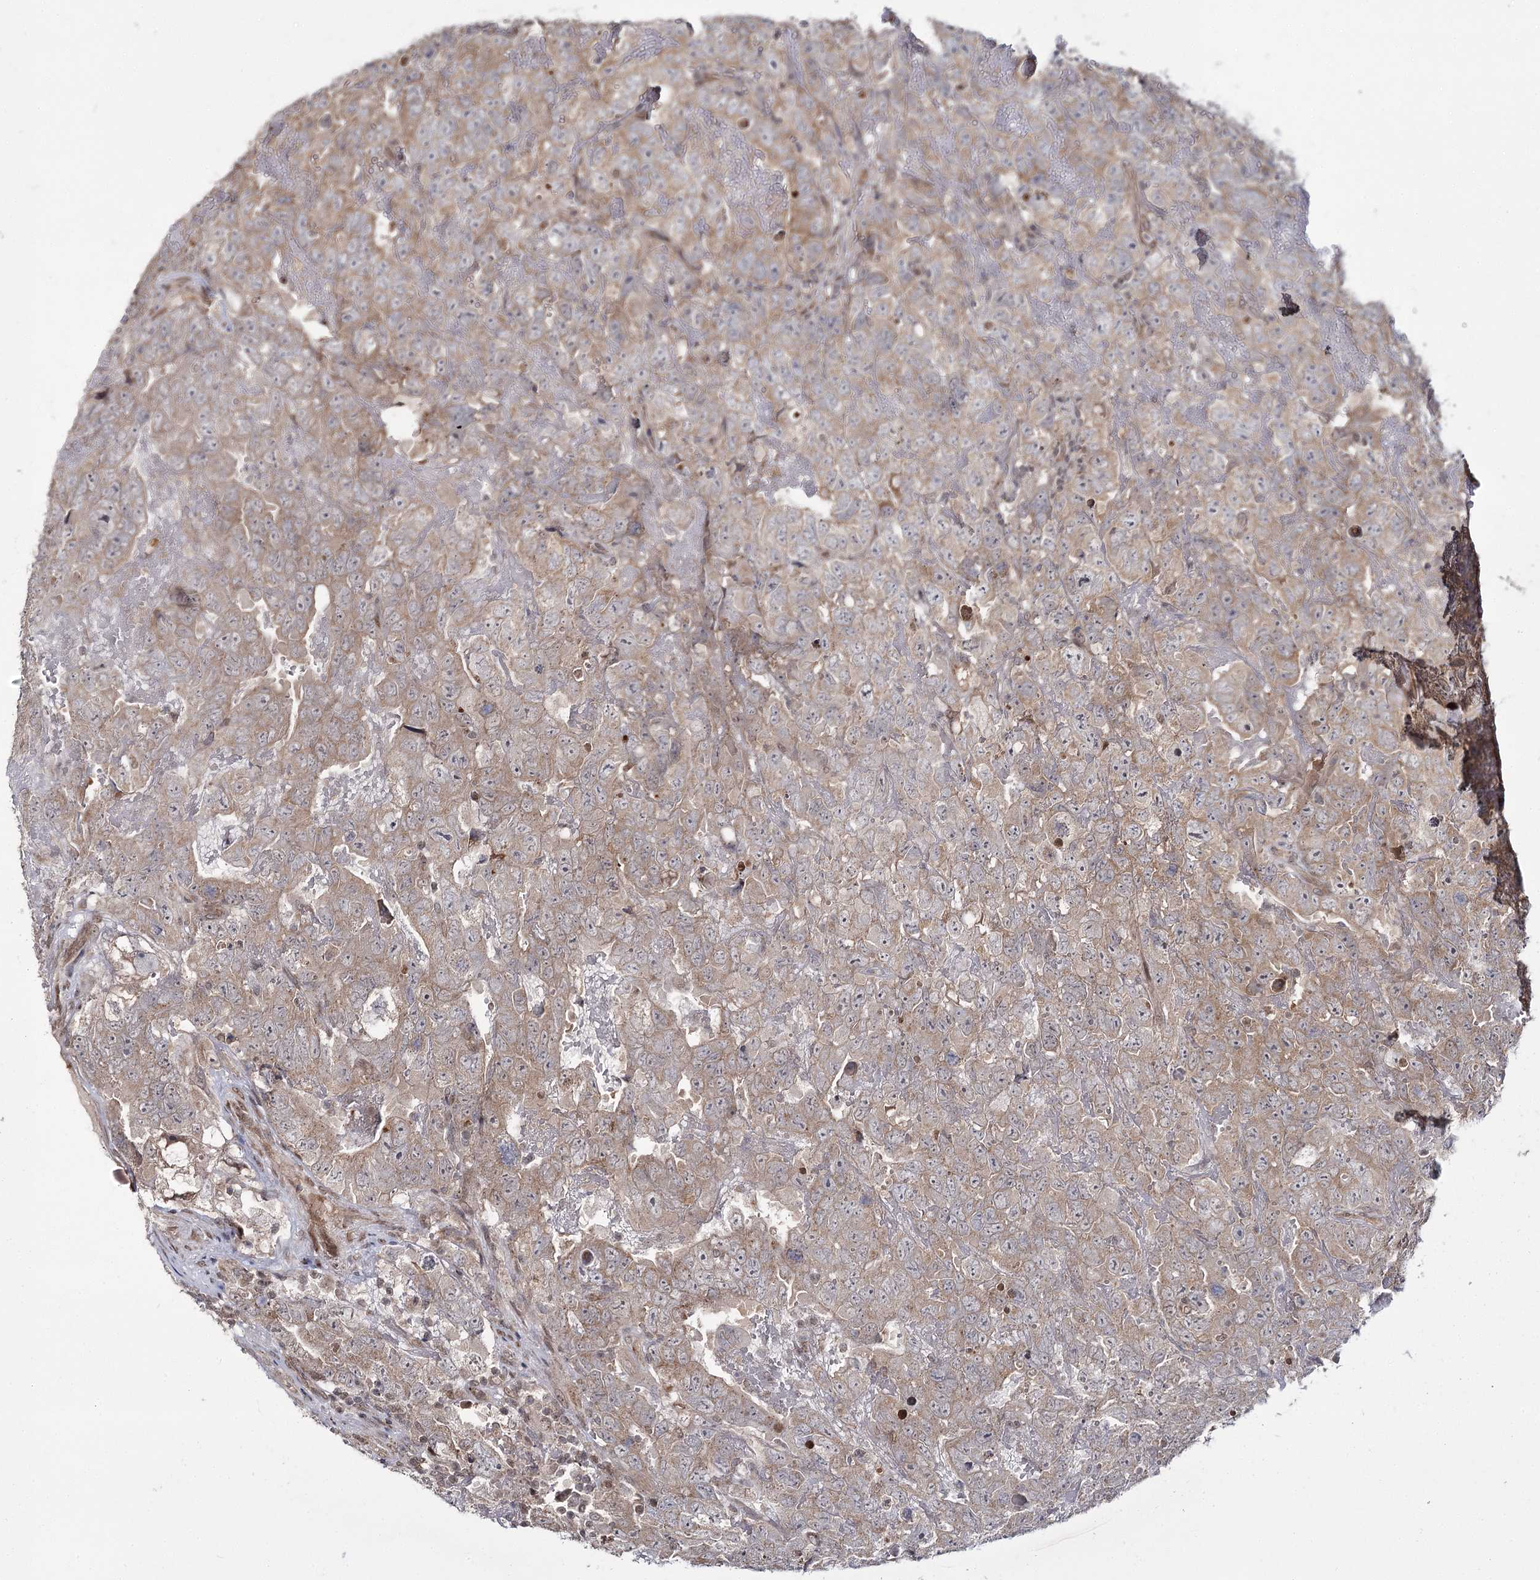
{"staining": {"intensity": "weak", "quantity": ">75%", "location": "cytoplasmic/membranous"}, "tissue": "testis cancer", "cell_type": "Tumor cells", "image_type": "cancer", "snomed": [{"axis": "morphology", "description": "Carcinoma, Embryonal, NOS"}, {"axis": "topography", "description": "Testis"}], "caption": "A brown stain labels weak cytoplasmic/membranous staining of a protein in testis embryonal carcinoma tumor cells. (IHC, brightfield microscopy, high magnification).", "gene": "TRNT1", "patient": {"sex": "male", "age": 45}}